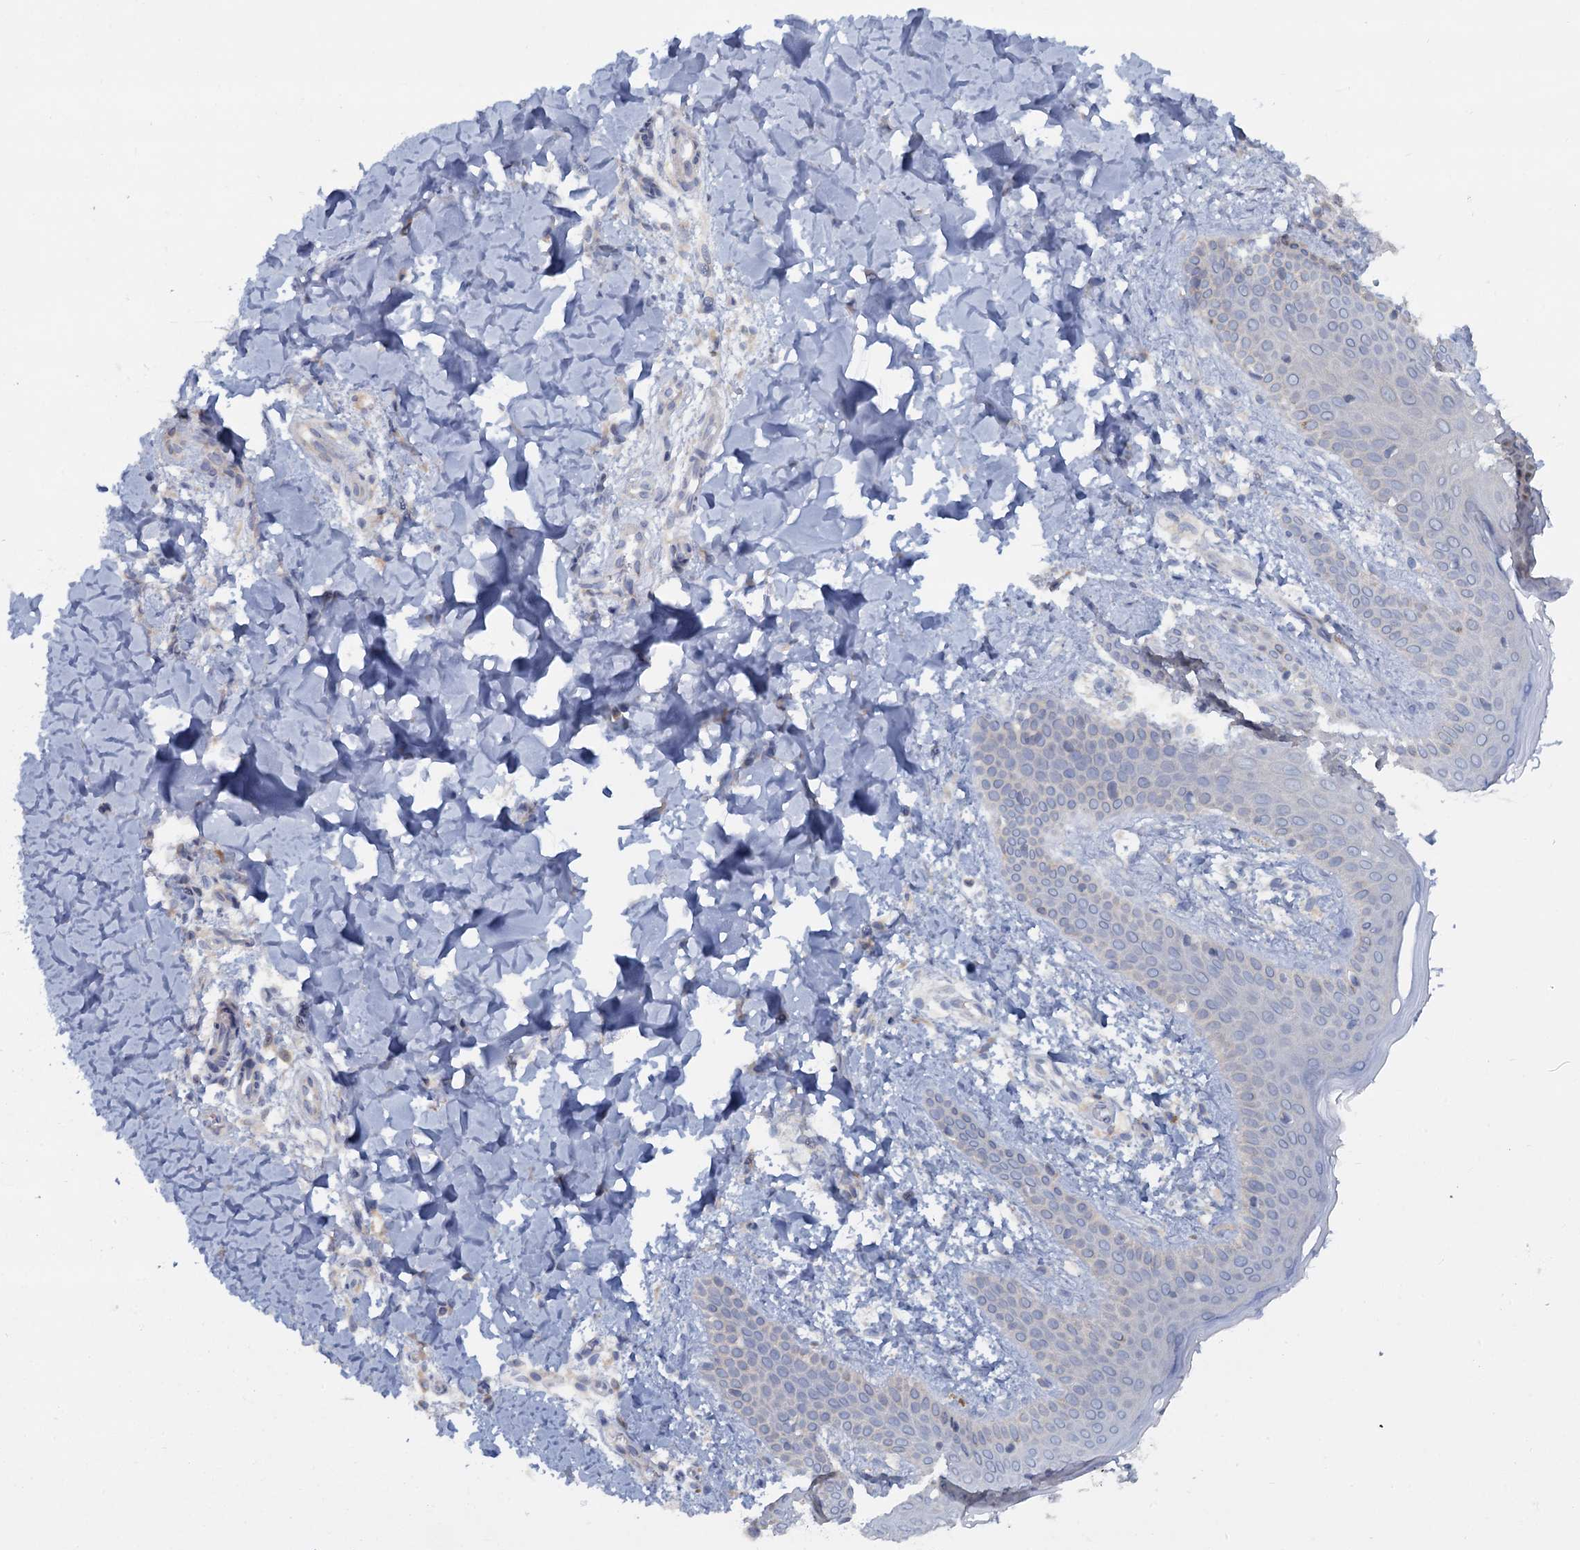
{"staining": {"intensity": "negative", "quantity": "none", "location": "none"}, "tissue": "skin", "cell_type": "Fibroblasts", "image_type": "normal", "snomed": [{"axis": "morphology", "description": "Normal tissue, NOS"}, {"axis": "topography", "description": "Skin"}], "caption": "Photomicrograph shows no significant protein positivity in fibroblasts of unremarkable skin. Brightfield microscopy of immunohistochemistry (IHC) stained with DAB (brown) and hematoxylin (blue), captured at high magnification.", "gene": "ACSM3", "patient": {"sex": "male", "age": 36}}